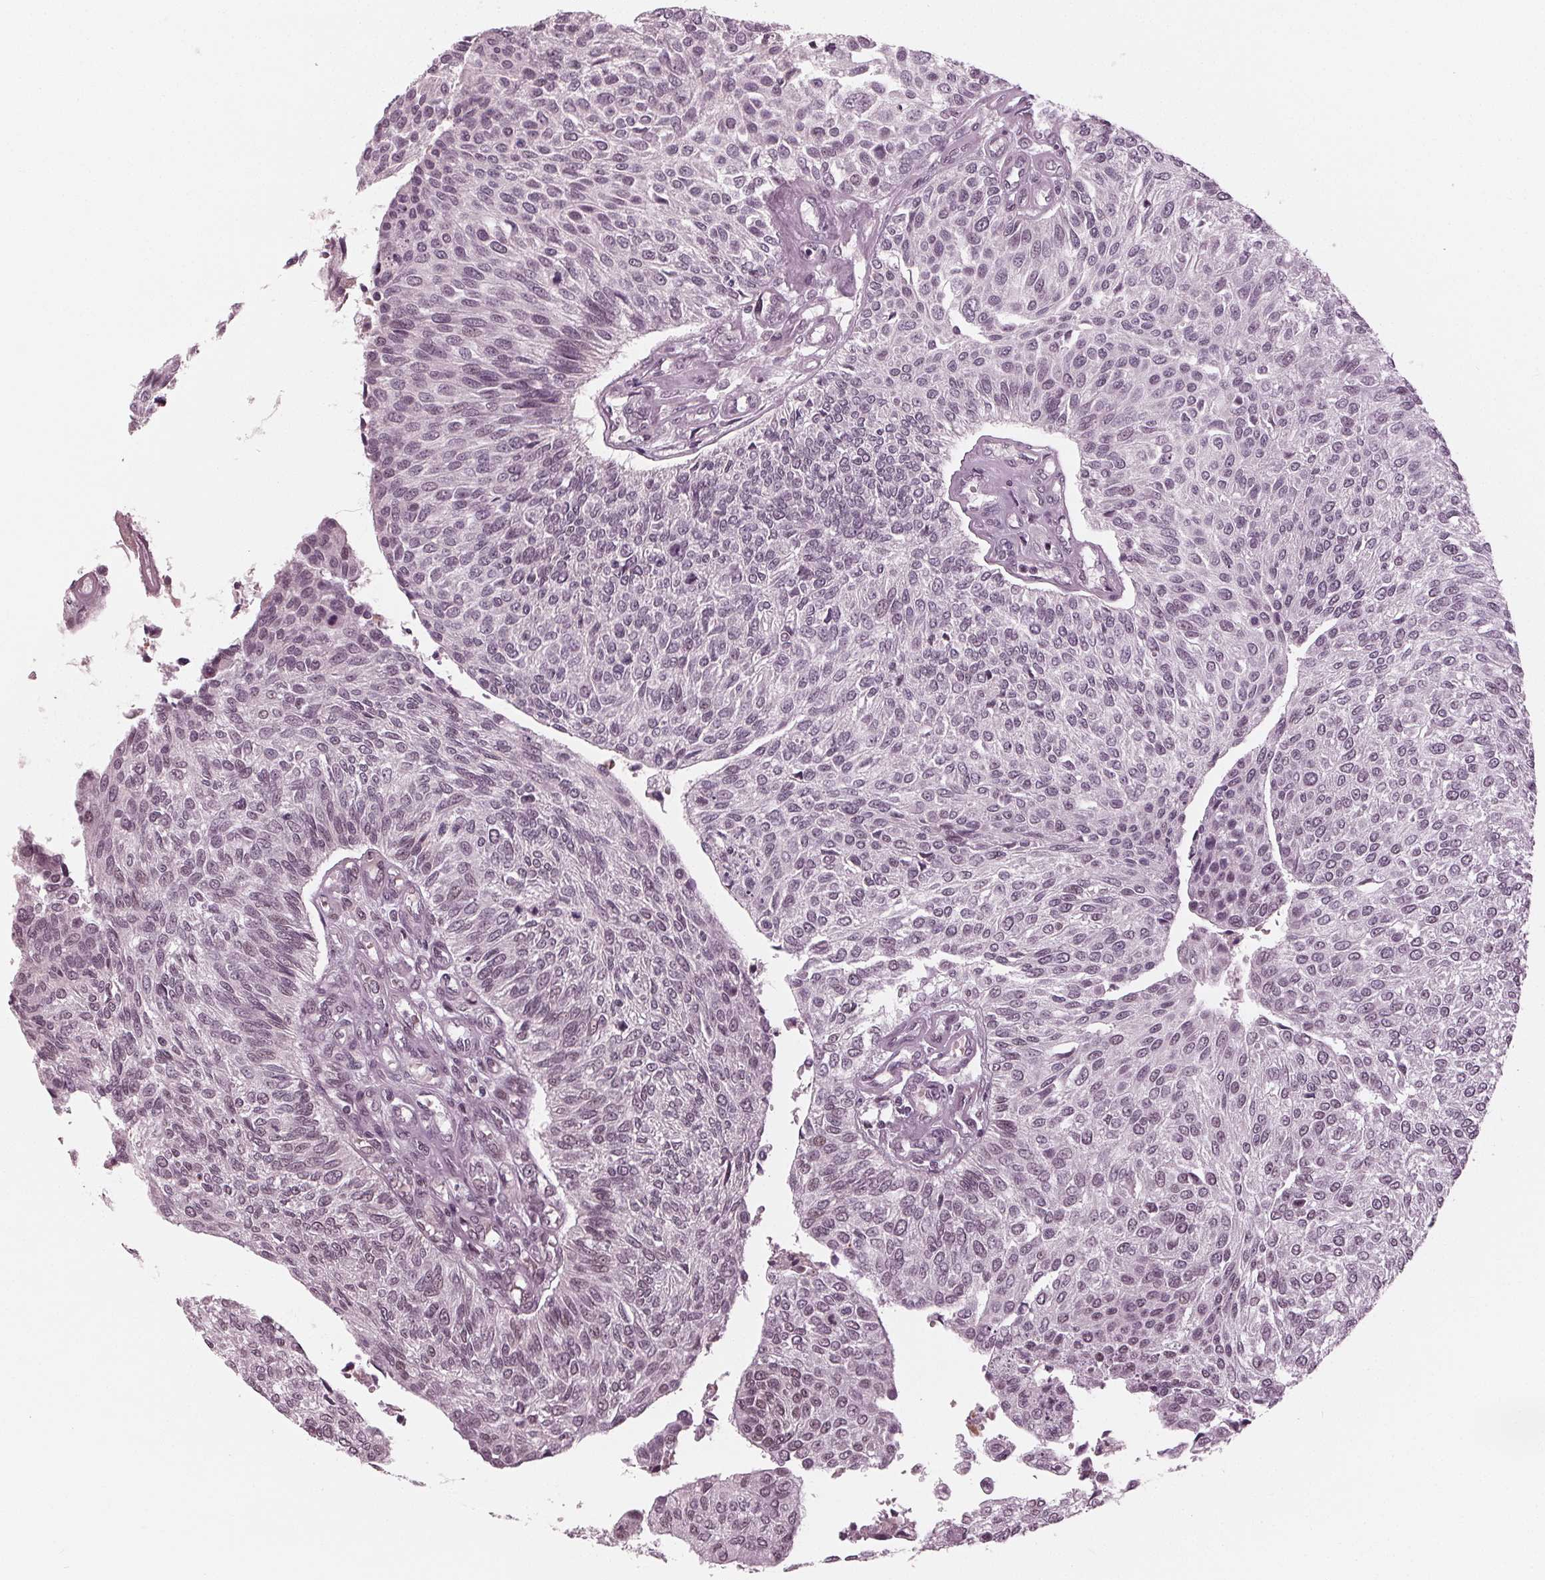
{"staining": {"intensity": "weak", "quantity": "<25%", "location": "nuclear"}, "tissue": "urothelial cancer", "cell_type": "Tumor cells", "image_type": "cancer", "snomed": [{"axis": "morphology", "description": "Urothelial carcinoma, NOS"}, {"axis": "topography", "description": "Urinary bladder"}], "caption": "The histopathology image displays no staining of tumor cells in transitional cell carcinoma.", "gene": "DNMT3L", "patient": {"sex": "male", "age": 55}}